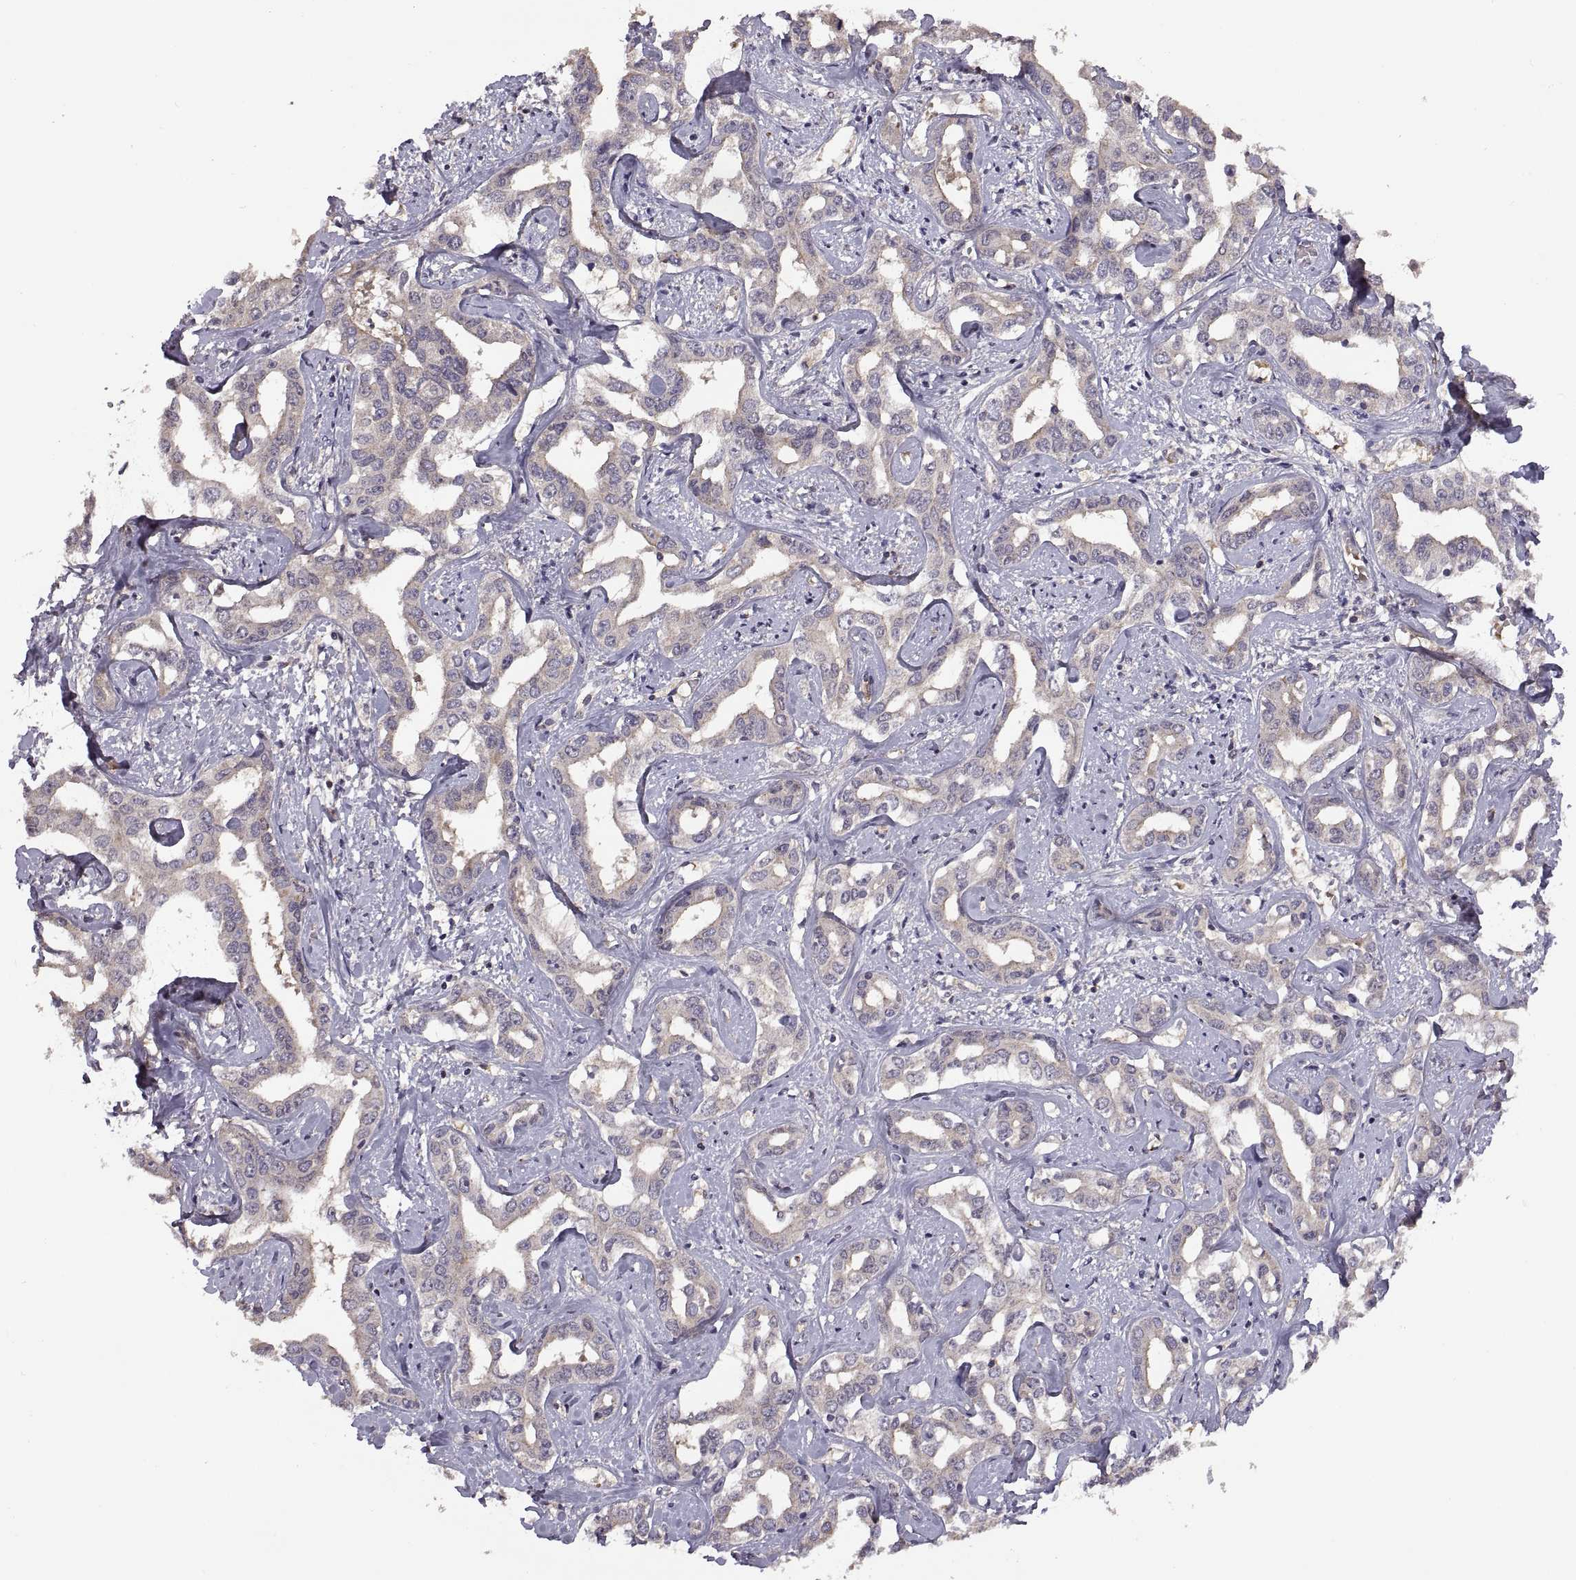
{"staining": {"intensity": "negative", "quantity": "none", "location": "none"}, "tissue": "liver cancer", "cell_type": "Tumor cells", "image_type": "cancer", "snomed": [{"axis": "morphology", "description": "Cholangiocarcinoma"}, {"axis": "topography", "description": "Liver"}], "caption": "Immunohistochemistry (IHC) histopathology image of neoplastic tissue: human liver cancer (cholangiocarcinoma) stained with DAB (3,3'-diaminobenzidine) shows no significant protein staining in tumor cells. Nuclei are stained in blue.", "gene": "NMNAT2", "patient": {"sex": "male", "age": 59}}